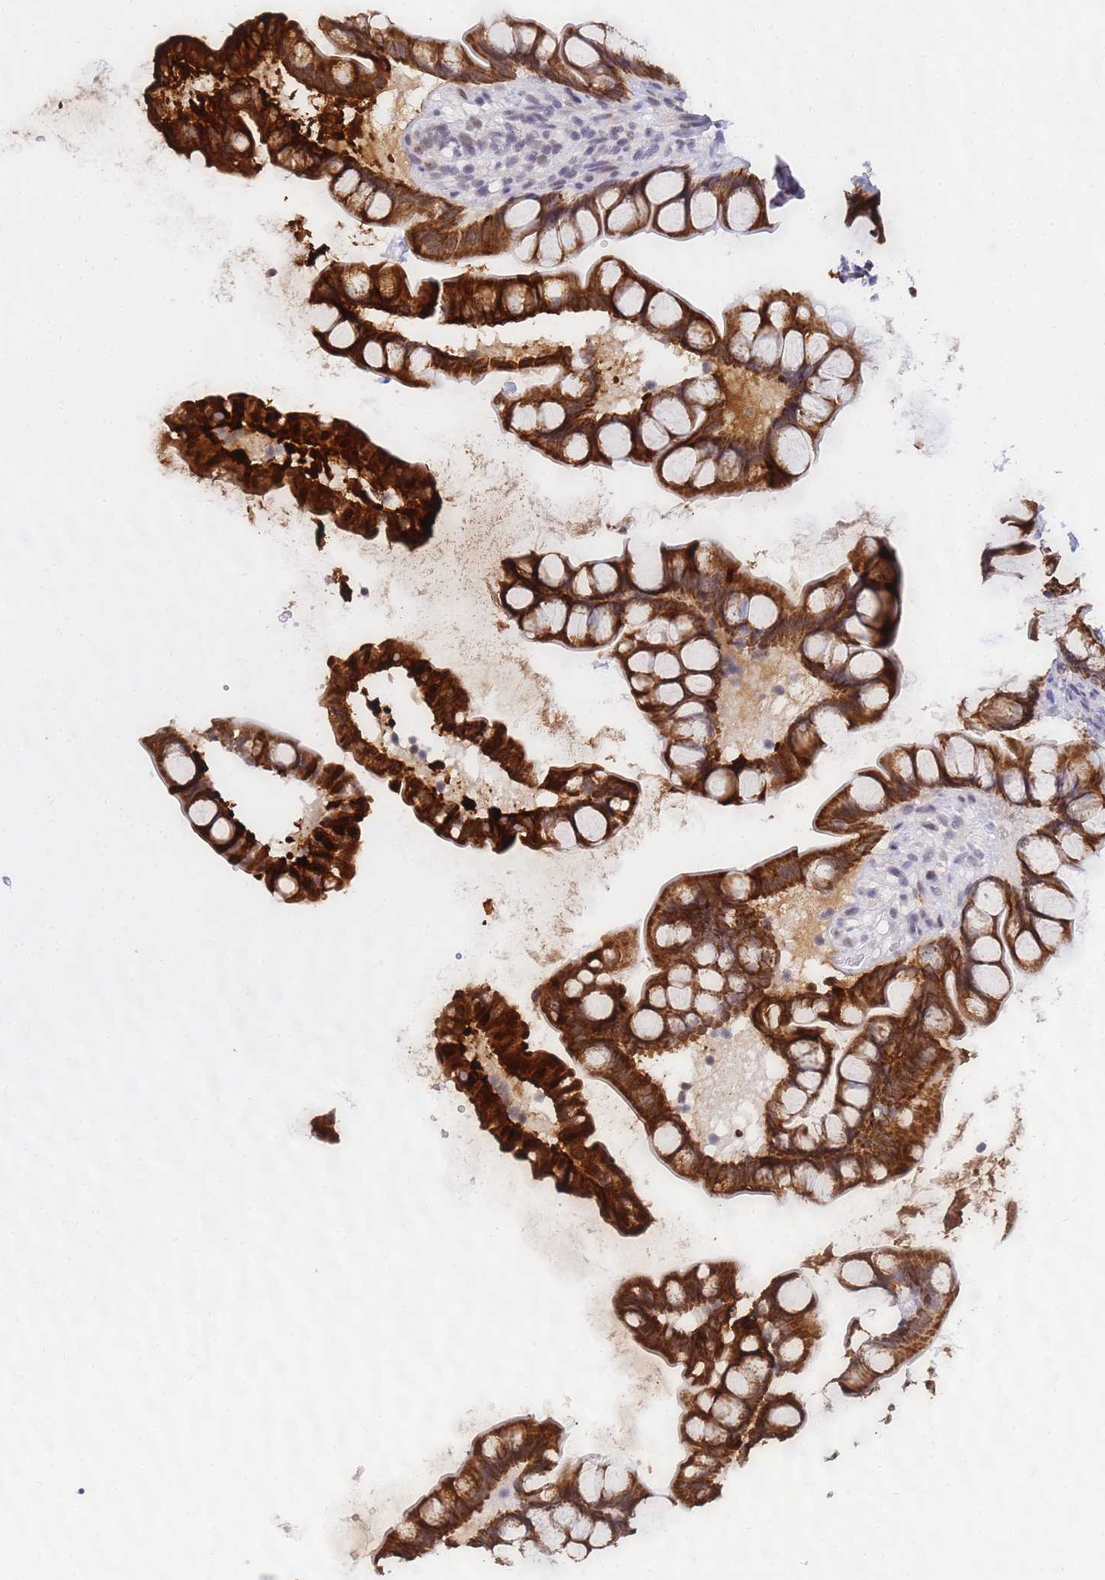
{"staining": {"intensity": "strong", "quantity": ">75%", "location": "cytoplasmic/membranous"}, "tissue": "small intestine", "cell_type": "Glandular cells", "image_type": "normal", "snomed": [{"axis": "morphology", "description": "Normal tissue, NOS"}, {"axis": "topography", "description": "Small intestine"}], "caption": "Human small intestine stained with a brown dye shows strong cytoplasmic/membranous positive expression in about >75% of glandular cells.", "gene": "CKMT1A", "patient": {"sex": "male", "age": 70}}